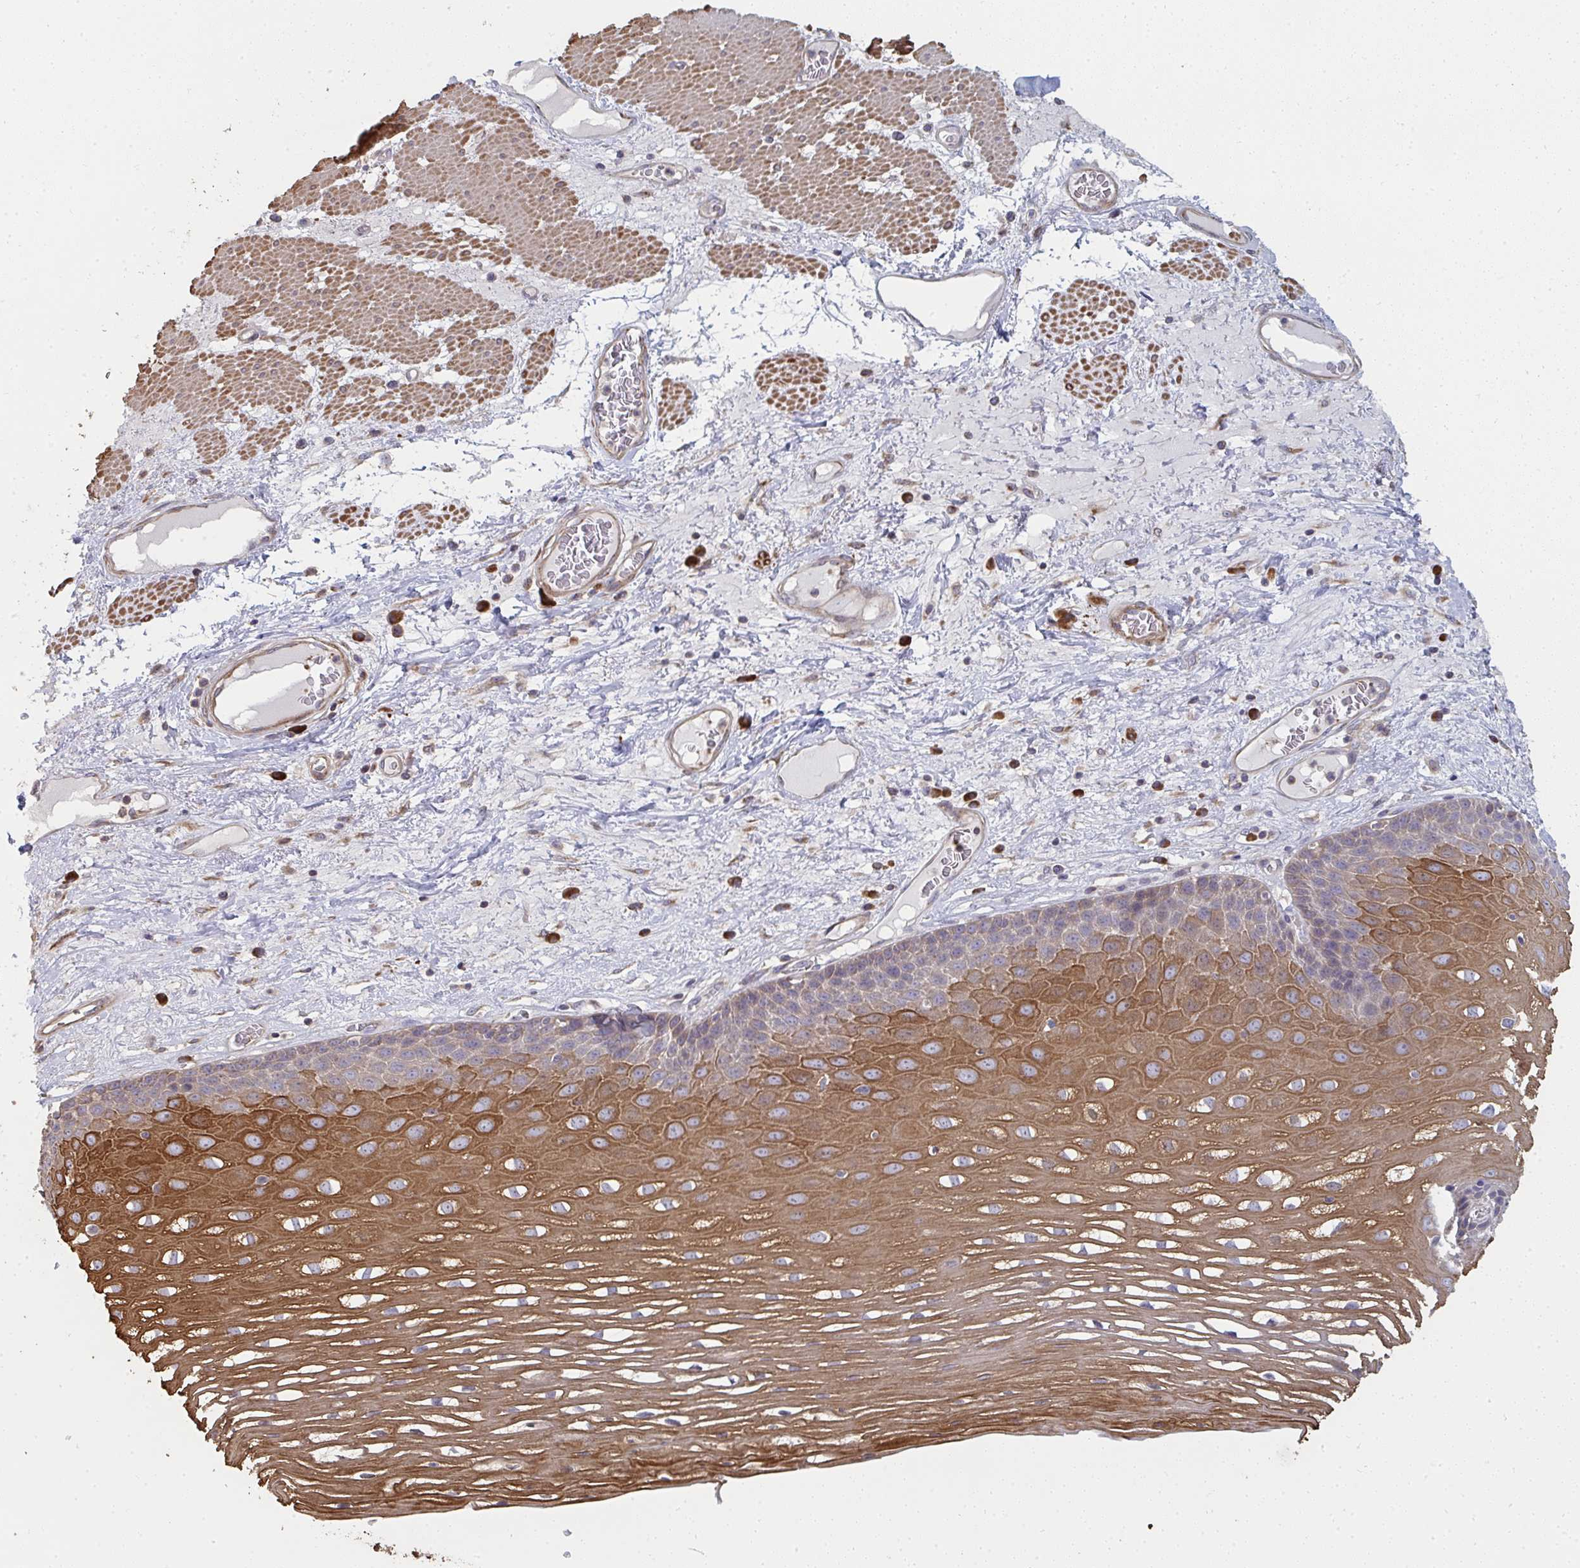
{"staining": {"intensity": "moderate", "quantity": "25%-75%", "location": "cytoplasmic/membranous"}, "tissue": "esophagus", "cell_type": "Squamous epithelial cells", "image_type": "normal", "snomed": [{"axis": "morphology", "description": "Normal tissue, NOS"}, {"axis": "topography", "description": "Esophagus"}], "caption": "Squamous epithelial cells display medium levels of moderate cytoplasmic/membranous positivity in about 25%-75% of cells in unremarkable esophagus. Immunohistochemistry stains the protein of interest in brown and the nuclei are stained blue.", "gene": "ZFYVE28", "patient": {"sex": "male", "age": 62}}